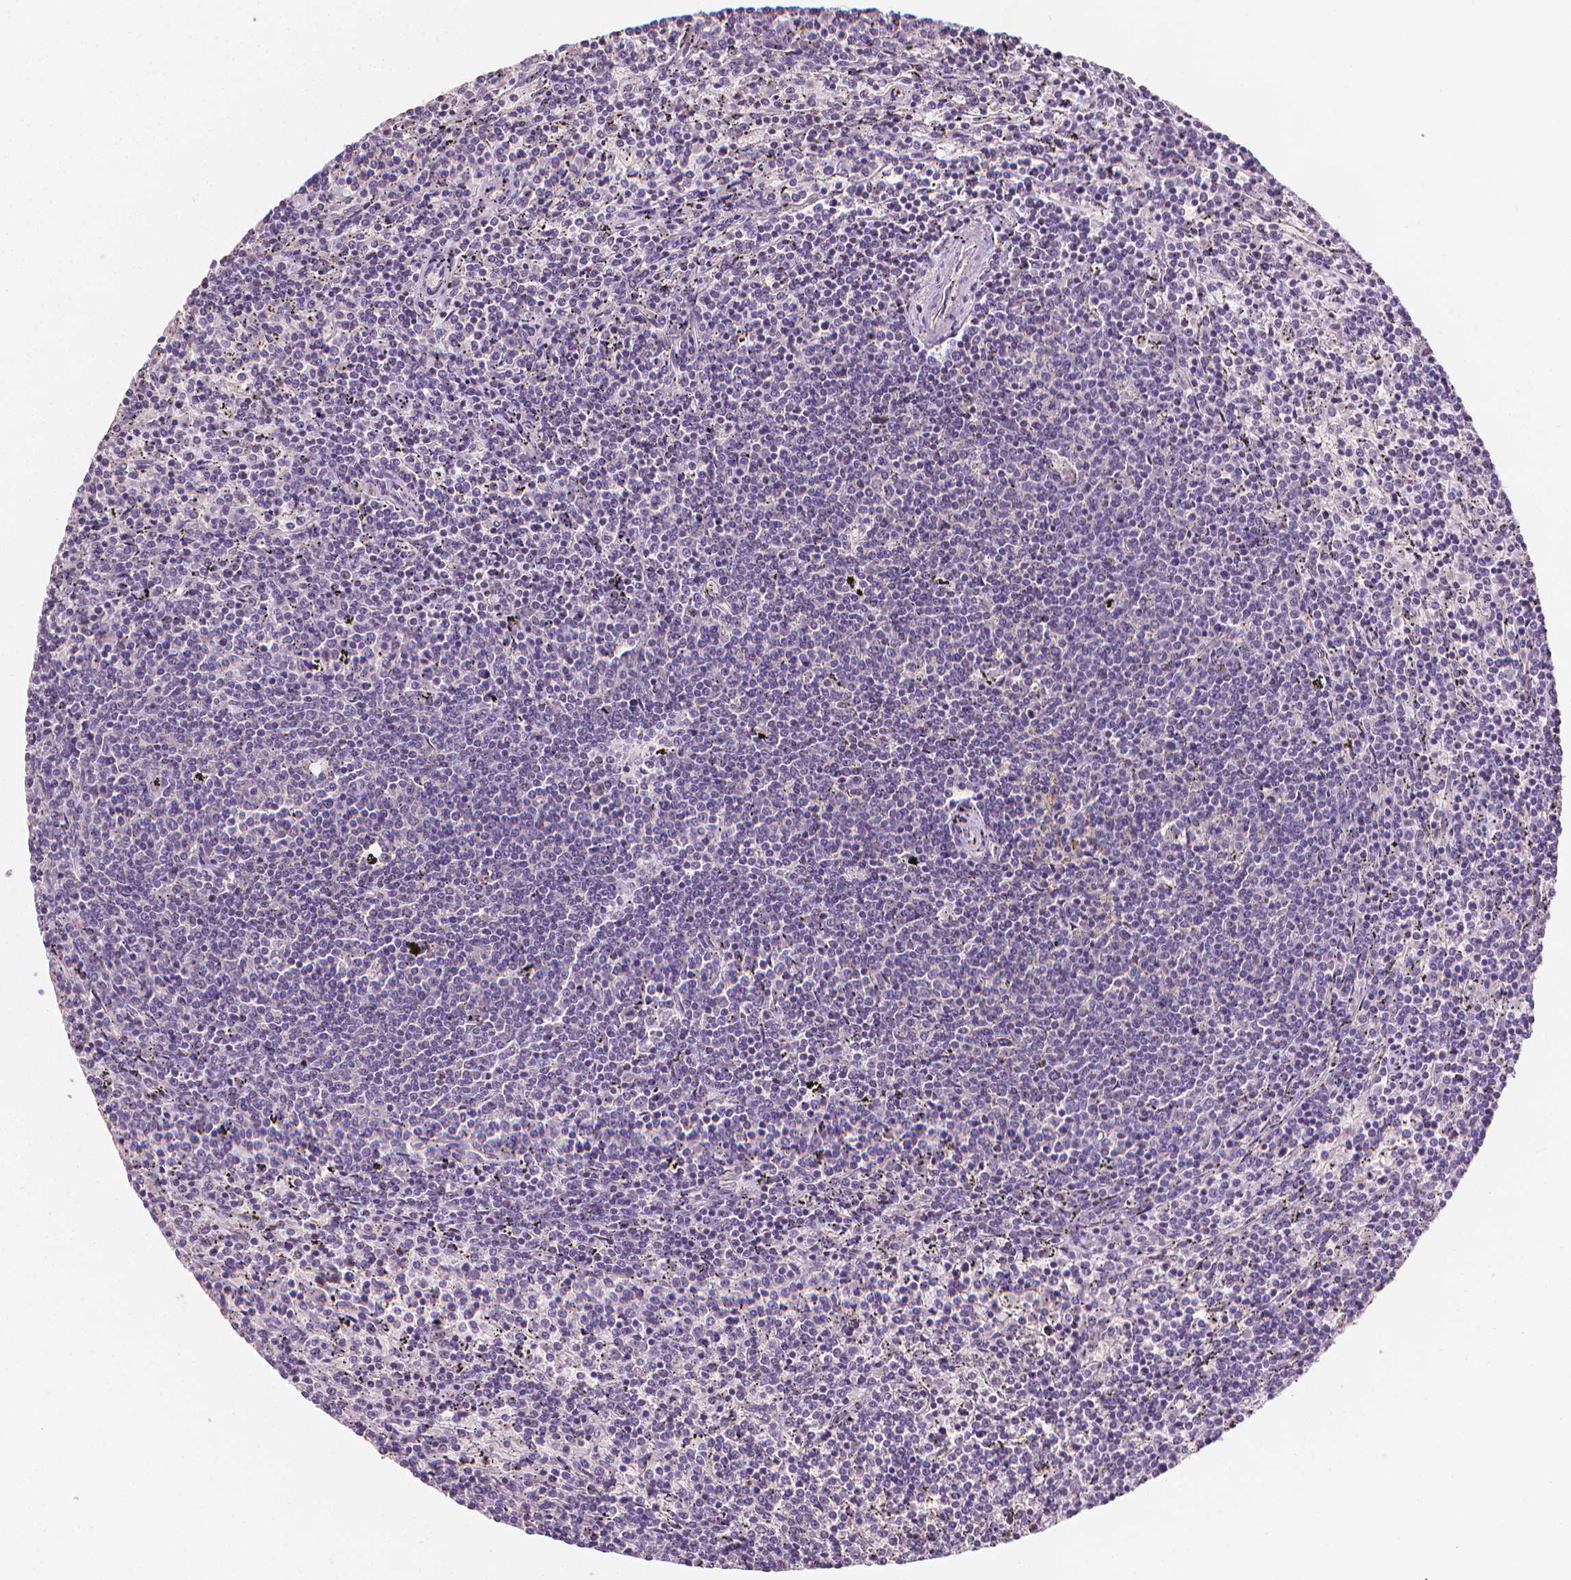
{"staining": {"intensity": "negative", "quantity": "none", "location": "none"}, "tissue": "lymphoma", "cell_type": "Tumor cells", "image_type": "cancer", "snomed": [{"axis": "morphology", "description": "Malignant lymphoma, non-Hodgkin's type, Low grade"}, {"axis": "topography", "description": "Spleen"}], "caption": "The immunohistochemistry (IHC) micrograph has no significant expression in tumor cells of lymphoma tissue. (Immunohistochemistry, brightfield microscopy, high magnification).", "gene": "FASN", "patient": {"sex": "female", "age": 50}}